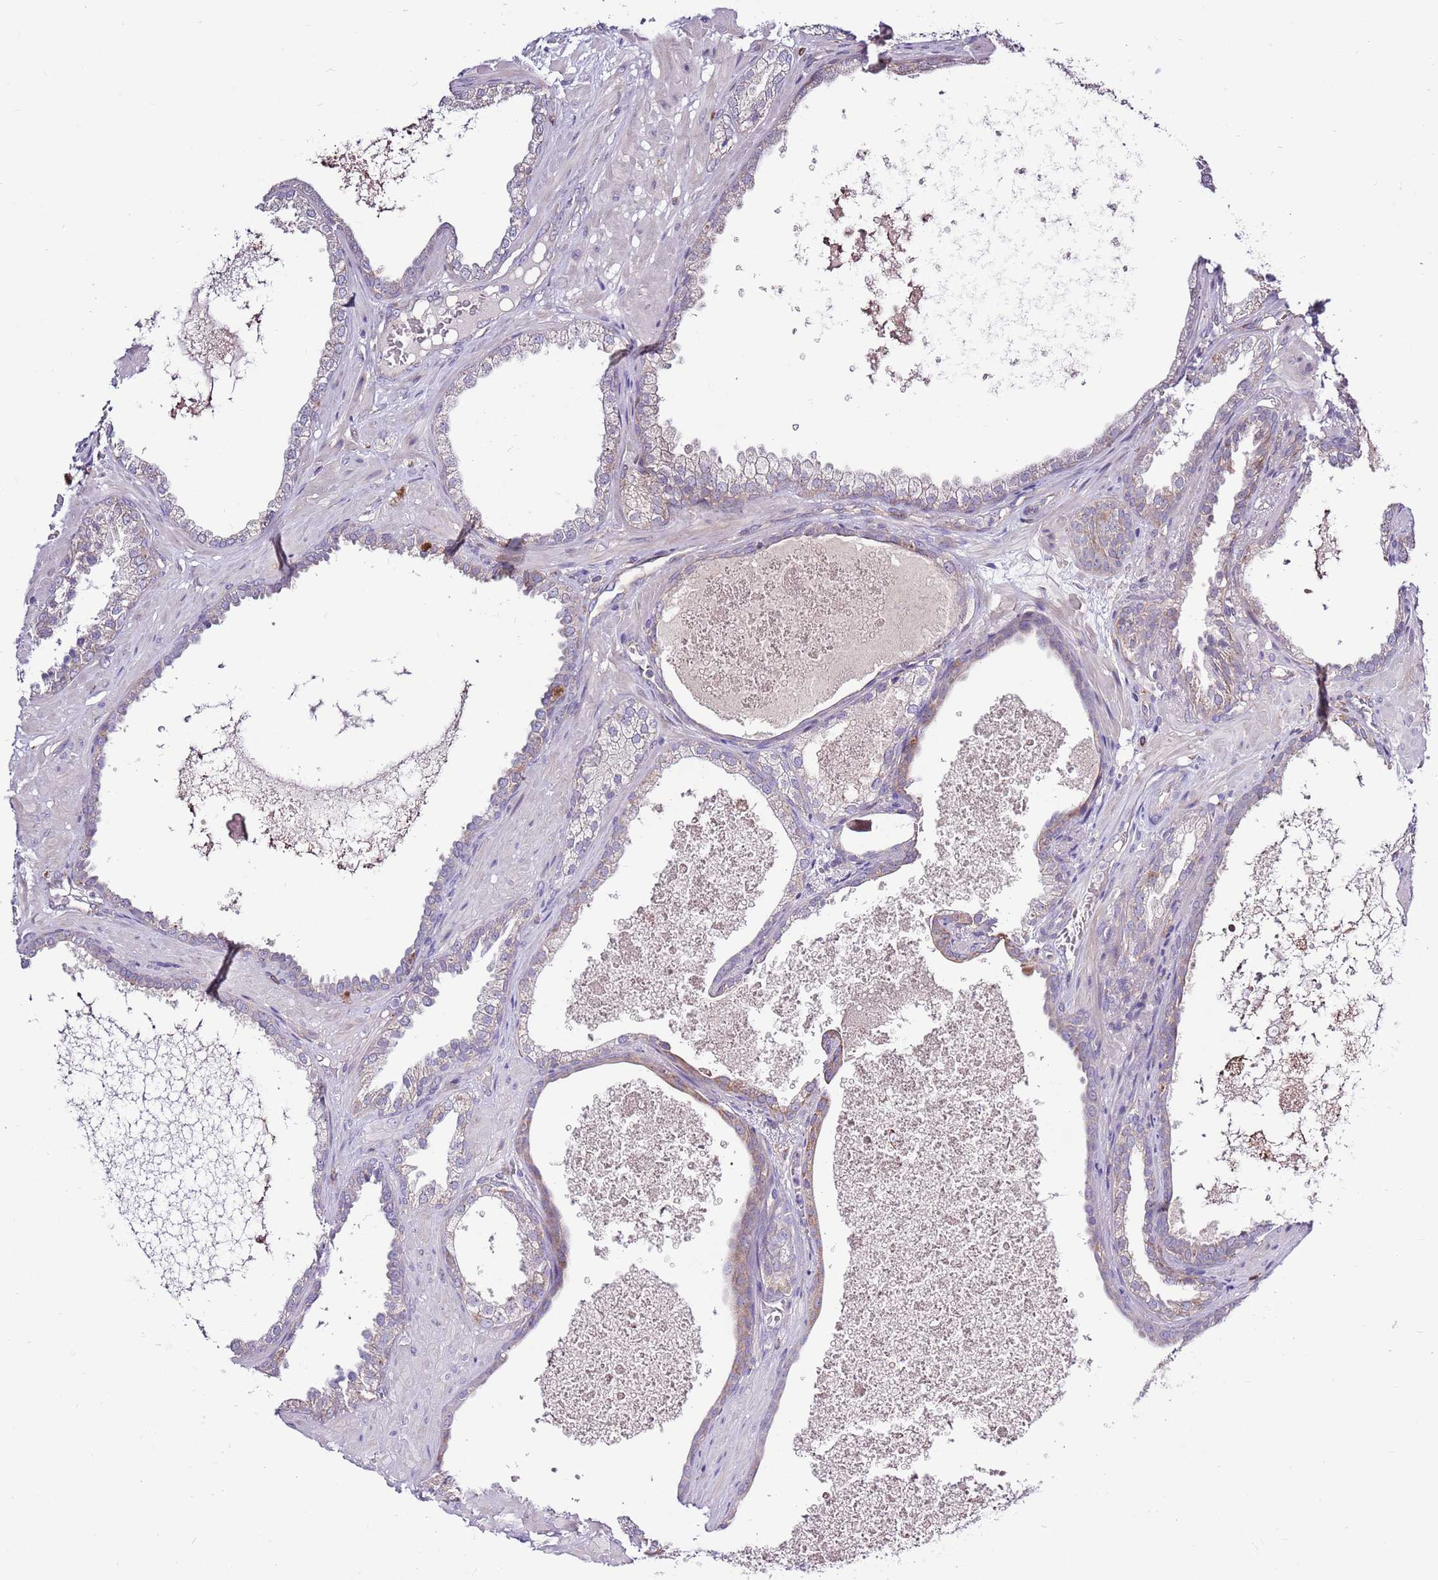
{"staining": {"intensity": "moderate", "quantity": "<25%", "location": "cytoplasmic/membranous"}, "tissue": "prostate cancer", "cell_type": "Tumor cells", "image_type": "cancer", "snomed": [{"axis": "morphology", "description": "Adenocarcinoma, High grade"}, {"axis": "topography", "description": "Prostate"}], "caption": "Immunohistochemistry (DAB) staining of prostate adenocarcinoma (high-grade) exhibits moderate cytoplasmic/membranous protein positivity in about <25% of tumor cells.", "gene": "SMG1", "patient": {"sex": "male", "age": 71}}